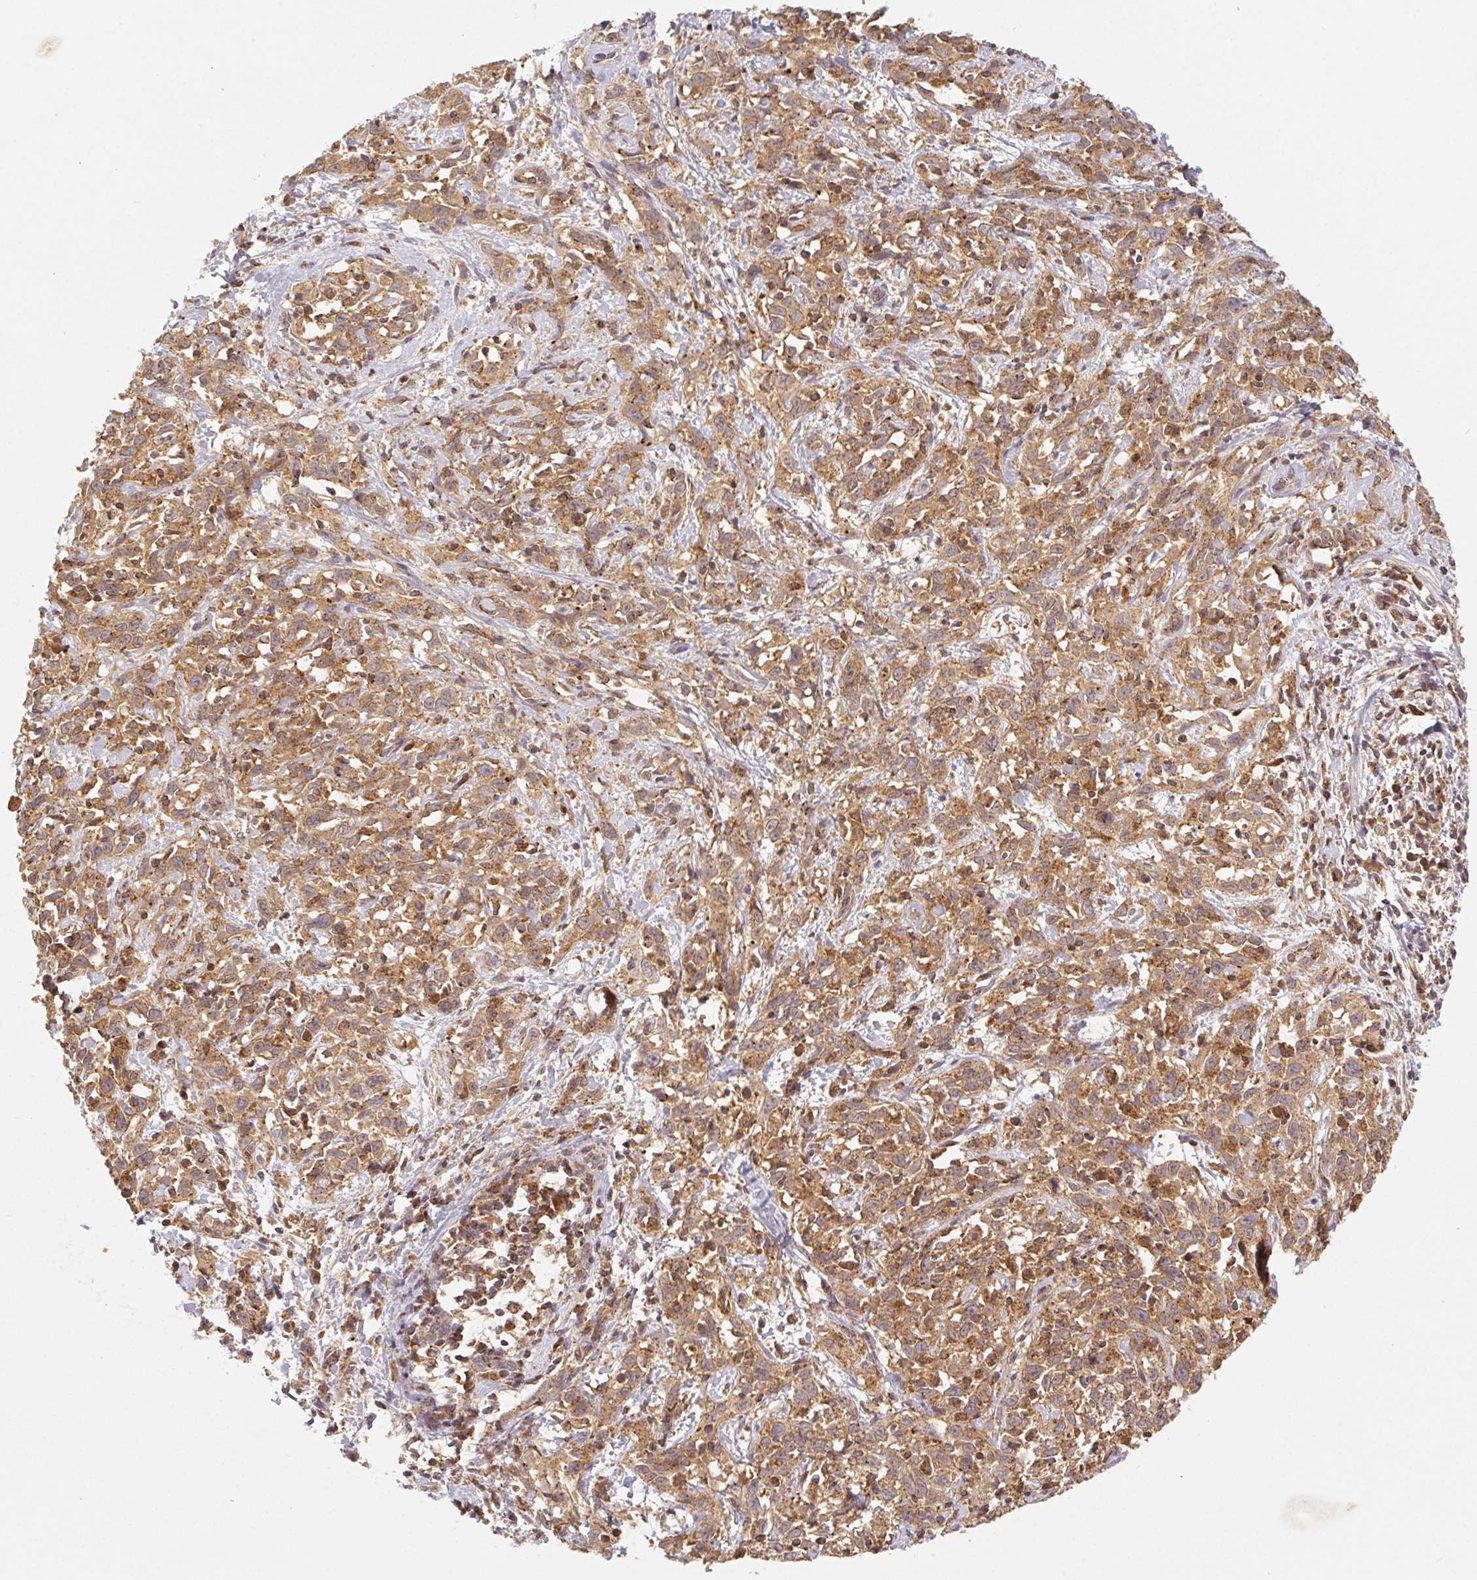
{"staining": {"intensity": "moderate", "quantity": ">75%", "location": "cytoplasmic/membranous"}, "tissue": "cervical cancer", "cell_type": "Tumor cells", "image_type": "cancer", "snomed": [{"axis": "morphology", "description": "Adenocarcinoma, NOS"}, {"axis": "topography", "description": "Cervix"}], "caption": "Immunohistochemistry of human cervical cancer shows medium levels of moderate cytoplasmic/membranous expression in about >75% of tumor cells.", "gene": "MTHFD1", "patient": {"sex": "female", "age": 40}}